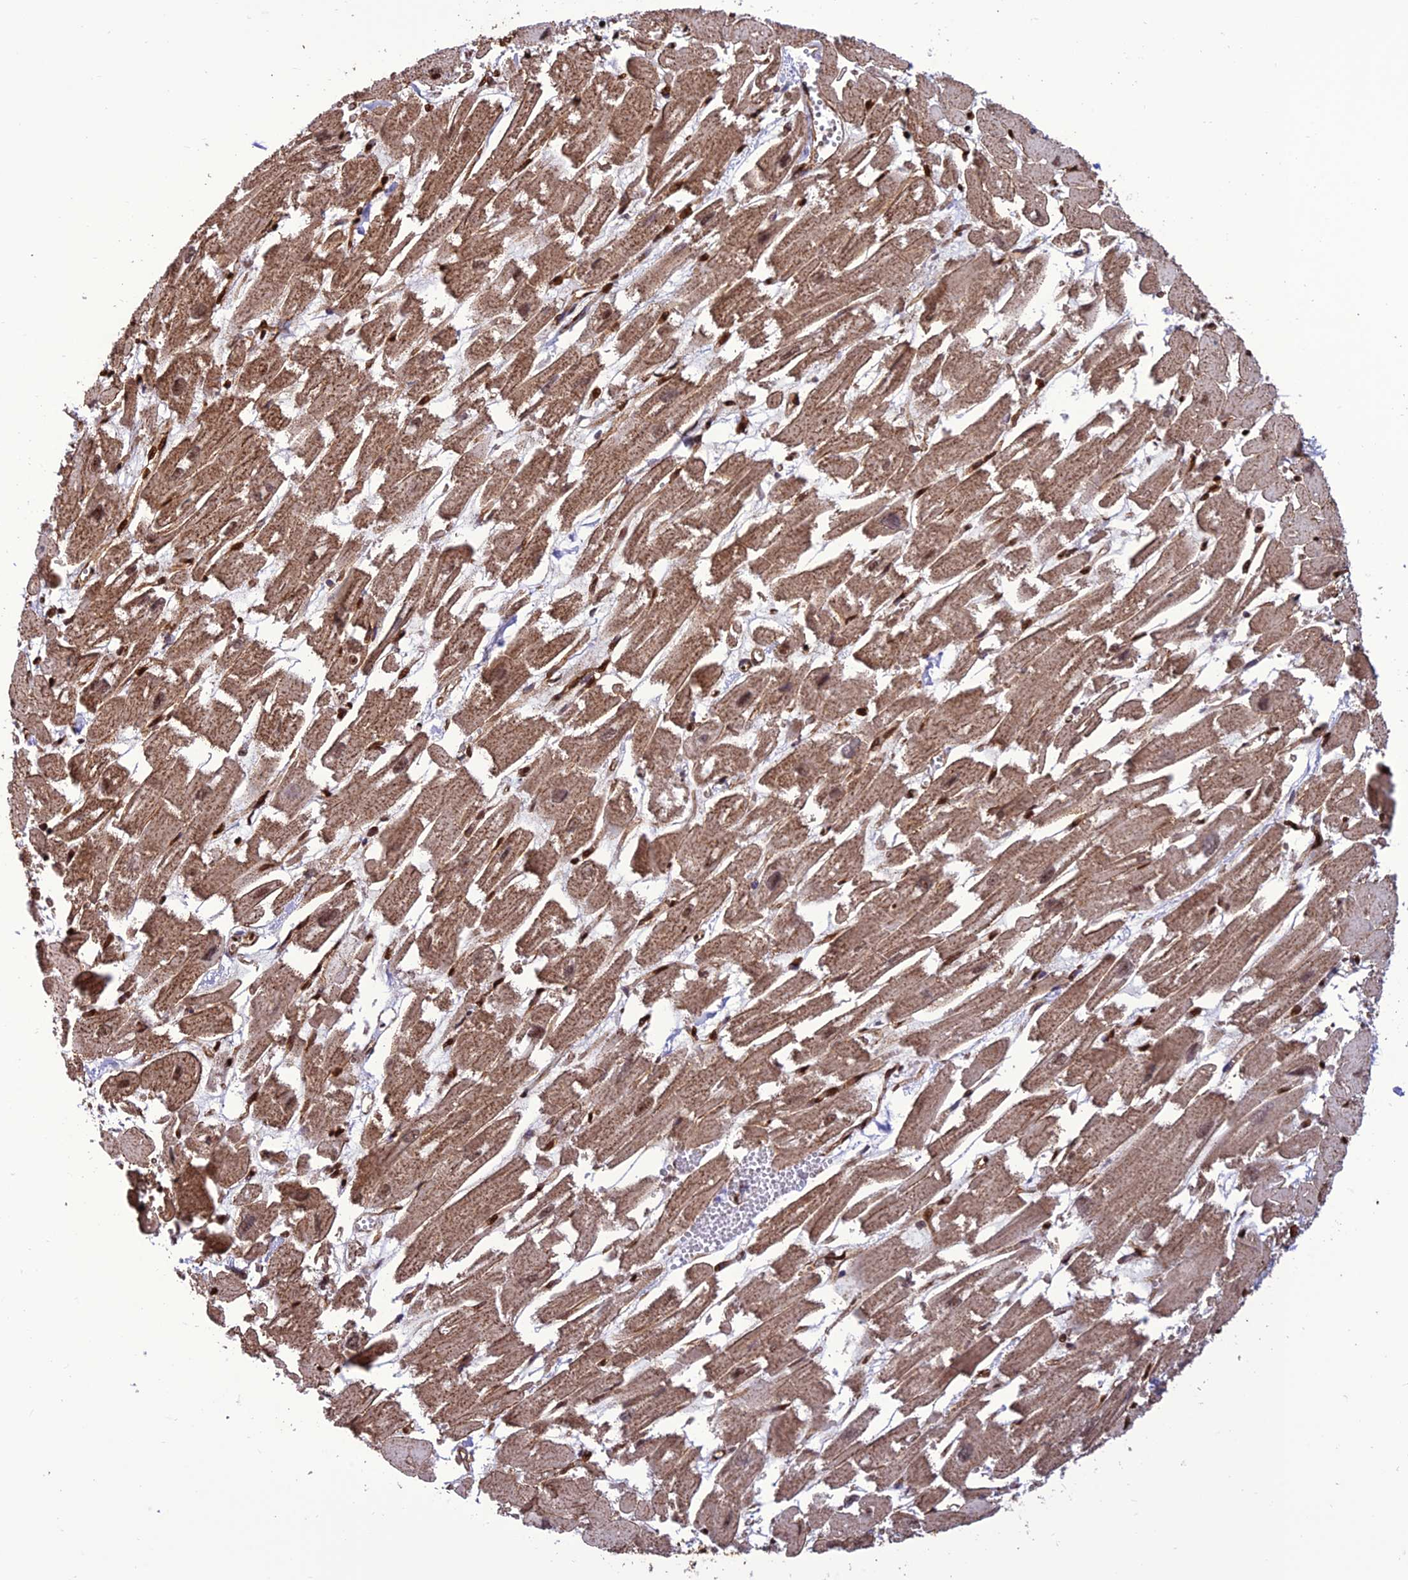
{"staining": {"intensity": "moderate", "quantity": ">75%", "location": "cytoplasmic/membranous,nuclear"}, "tissue": "heart muscle", "cell_type": "Cardiomyocytes", "image_type": "normal", "snomed": [{"axis": "morphology", "description": "Normal tissue, NOS"}, {"axis": "topography", "description": "Heart"}], "caption": "Cardiomyocytes exhibit medium levels of moderate cytoplasmic/membranous,nuclear expression in approximately >75% of cells in normal heart muscle.", "gene": "INO80E", "patient": {"sex": "male", "age": 54}}